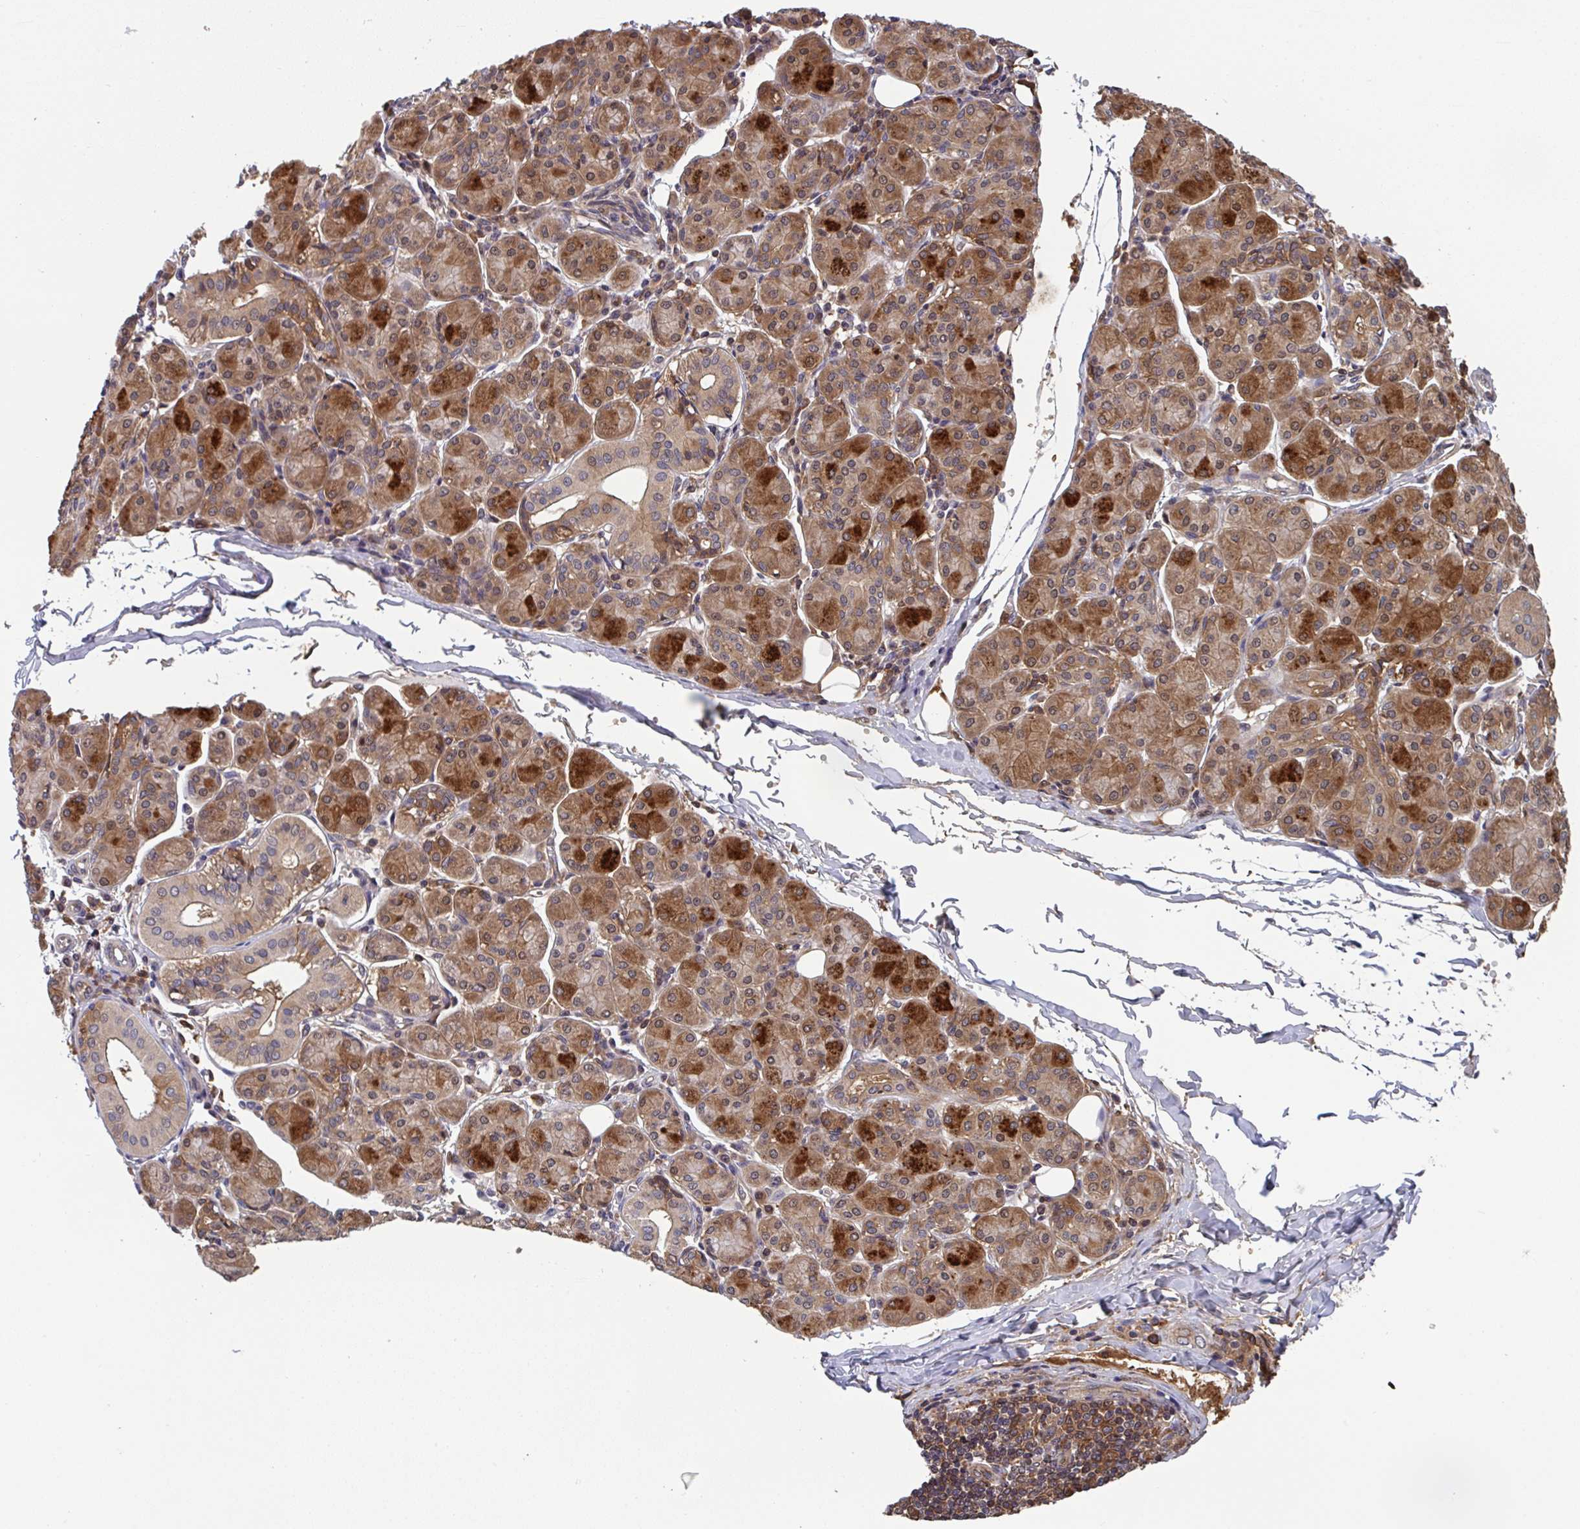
{"staining": {"intensity": "moderate", "quantity": "25%-75%", "location": "cytoplasmic/membranous,nuclear"}, "tissue": "salivary gland", "cell_type": "Glandular cells", "image_type": "normal", "snomed": [{"axis": "morphology", "description": "Normal tissue, NOS"}, {"axis": "morphology", "description": "Inflammation, NOS"}, {"axis": "topography", "description": "Lymph node"}, {"axis": "topography", "description": "Salivary gland"}], "caption": "A high-resolution photomicrograph shows immunohistochemistry staining of unremarkable salivary gland, which exhibits moderate cytoplasmic/membranous,nuclear staining in approximately 25%-75% of glandular cells.", "gene": "TIGAR", "patient": {"sex": "male", "age": 3}}